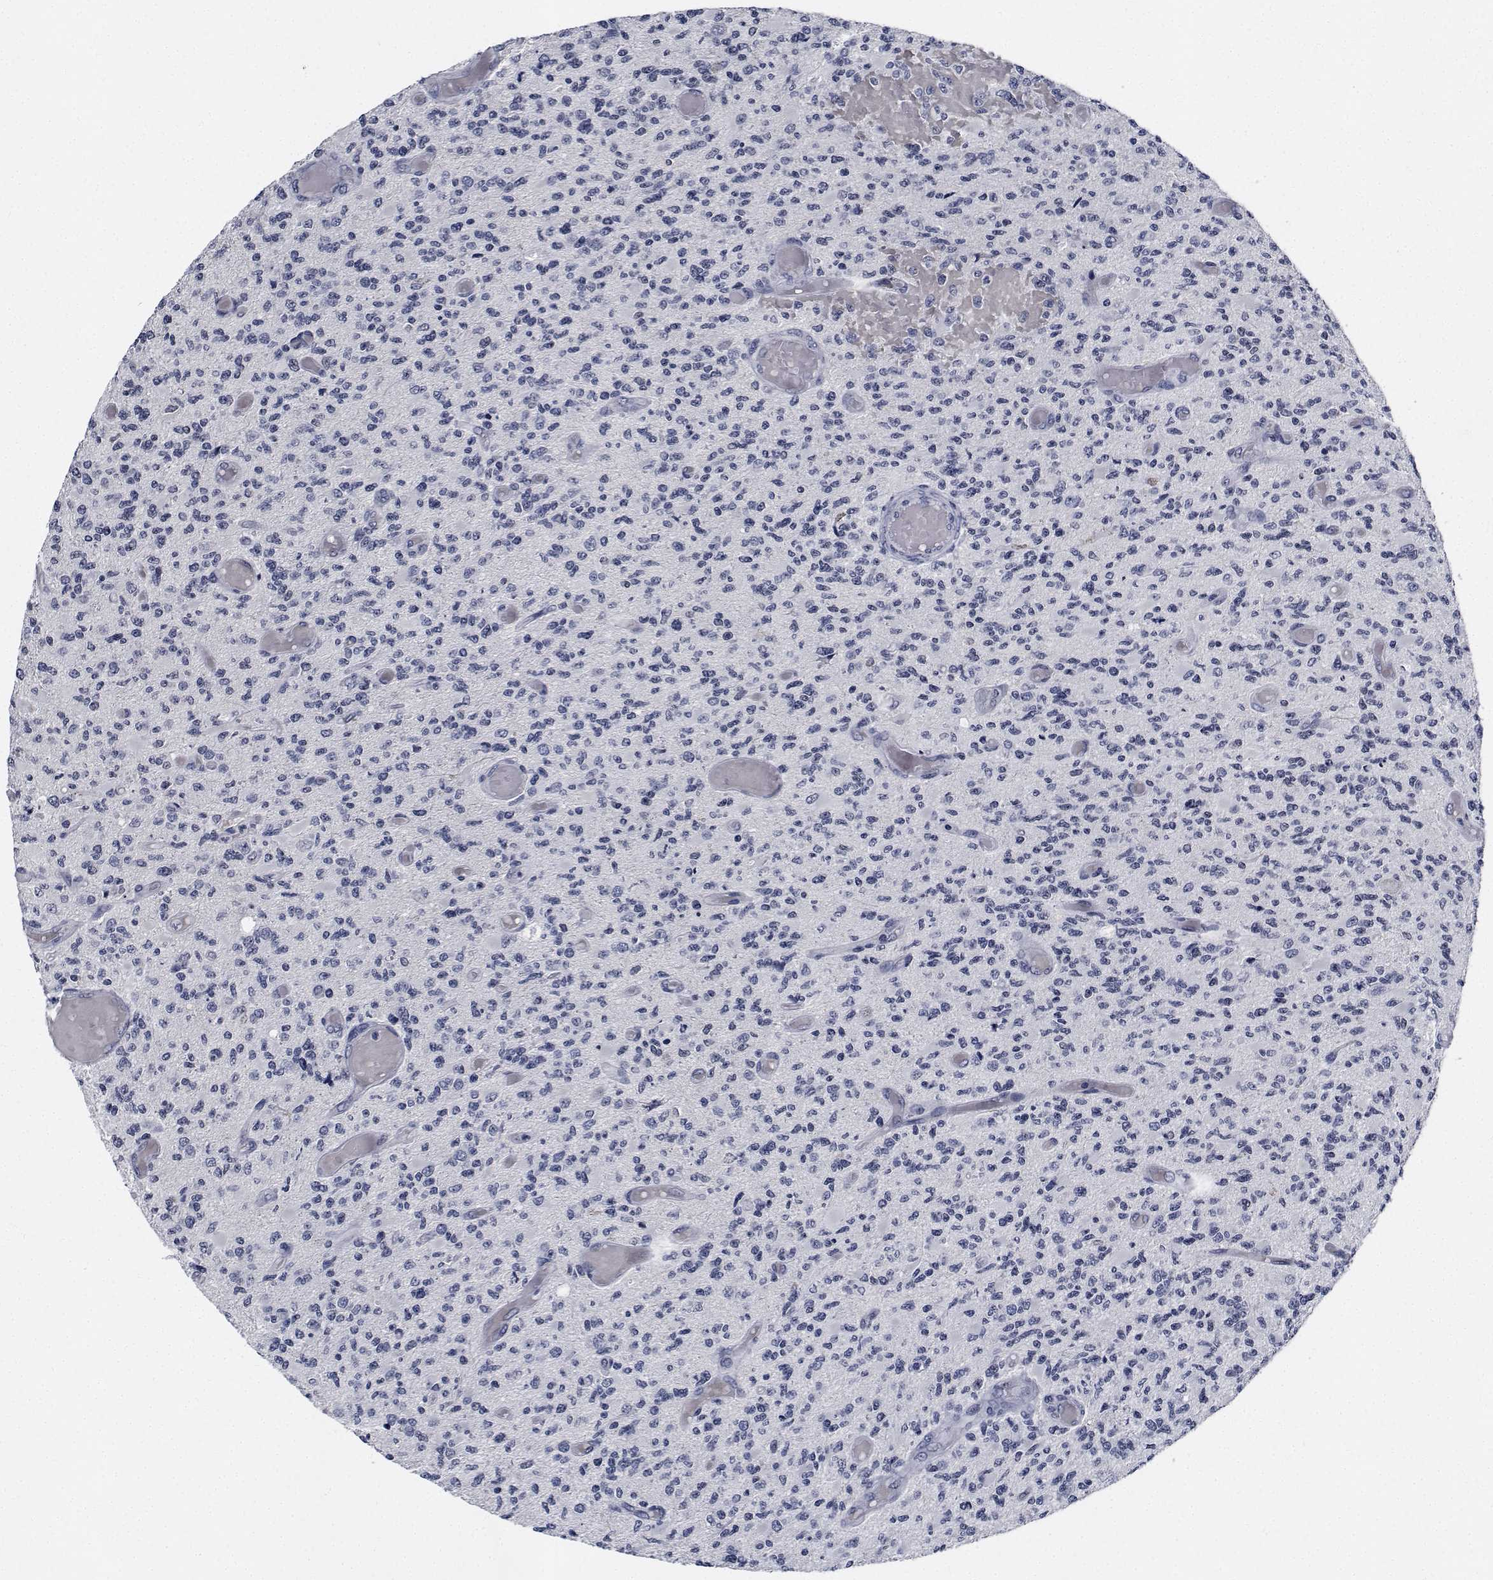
{"staining": {"intensity": "negative", "quantity": "none", "location": "none"}, "tissue": "glioma", "cell_type": "Tumor cells", "image_type": "cancer", "snomed": [{"axis": "morphology", "description": "Glioma, malignant, High grade"}, {"axis": "topography", "description": "Brain"}], "caption": "A high-resolution histopathology image shows immunohistochemistry (IHC) staining of malignant glioma (high-grade), which shows no significant positivity in tumor cells. (DAB (3,3'-diaminobenzidine) immunohistochemistry, high magnification).", "gene": "NVL", "patient": {"sex": "female", "age": 63}}